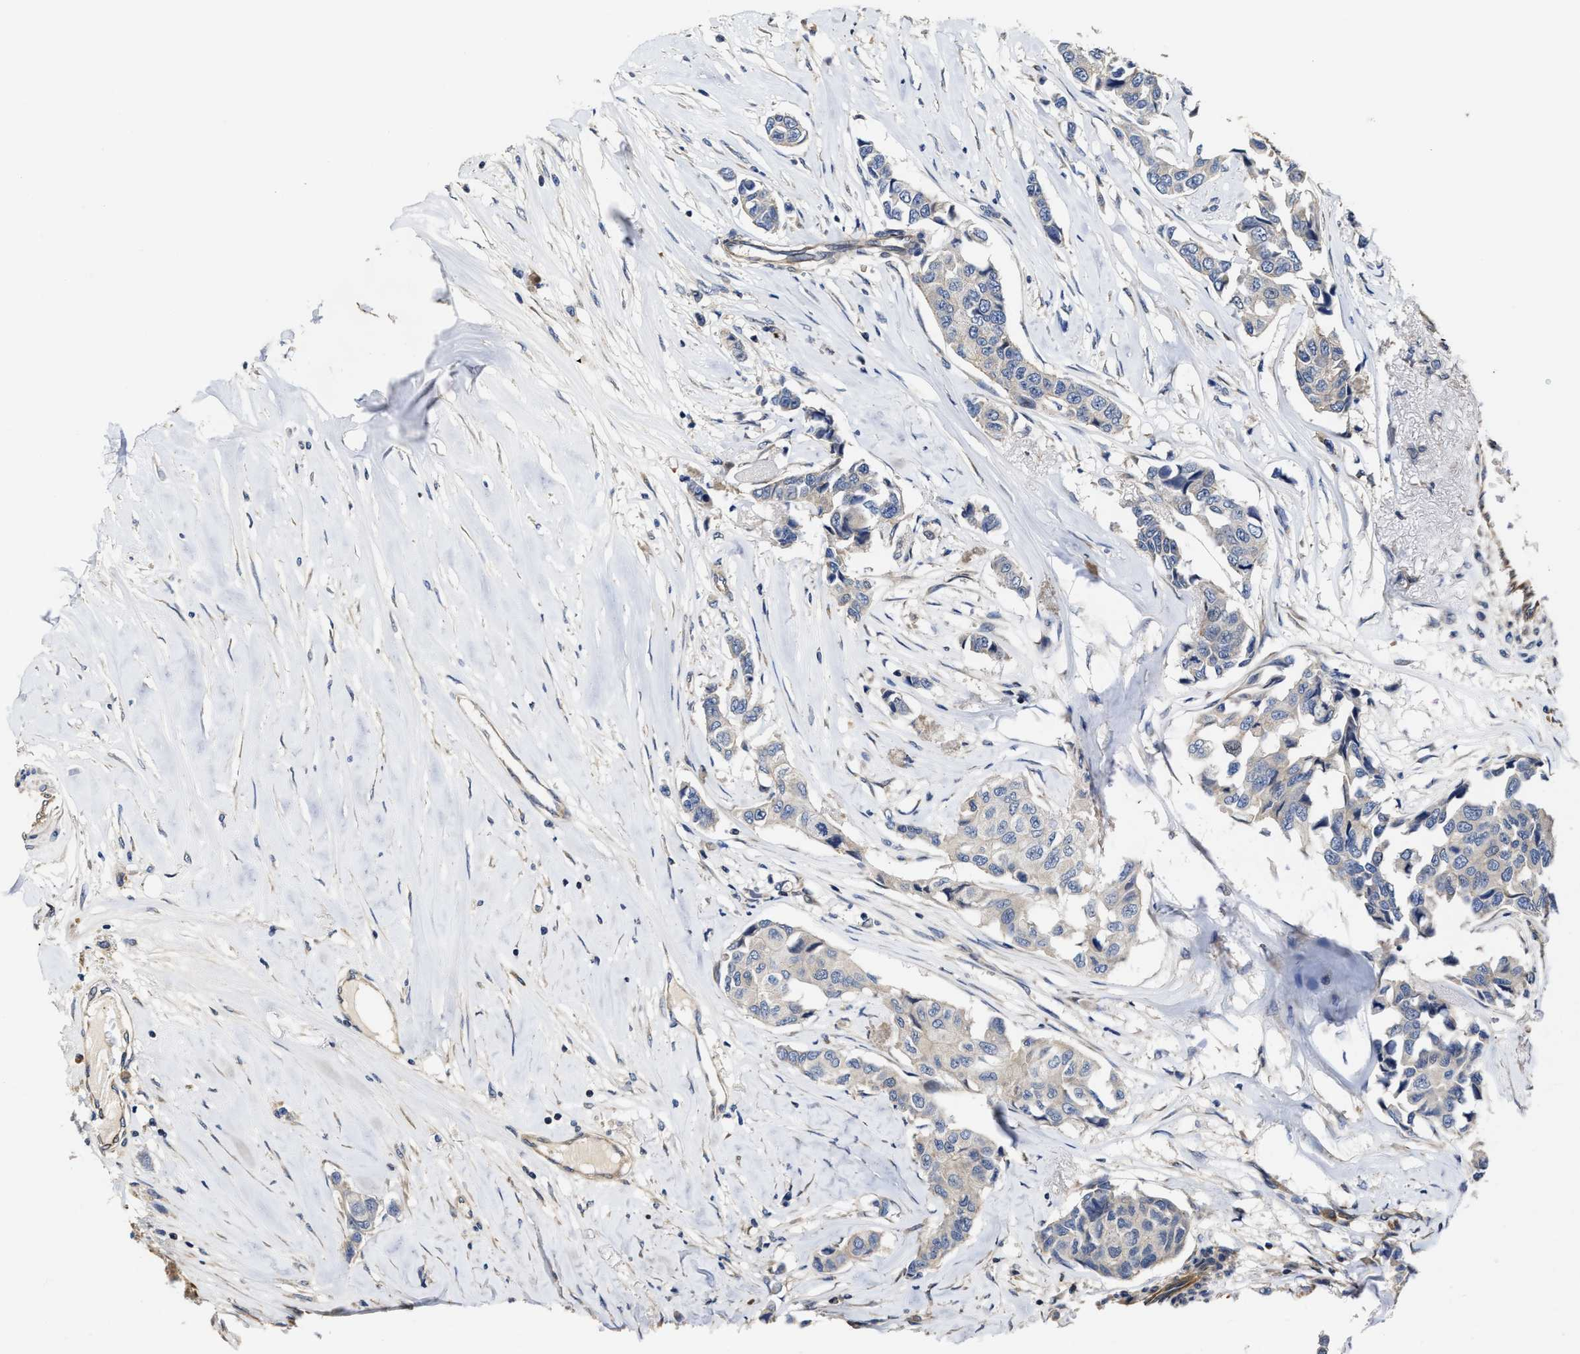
{"staining": {"intensity": "negative", "quantity": "none", "location": "none"}, "tissue": "breast cancer", "cell_type": "Tumor cells", "image_type": "cancer", "snomed": [{"axis": "morphology", "description": "Duct carcinoma"}, {"axis": "topography", "description": "Breast"}], "caption": "Histopathology image shows no protein staining in tumor cells of breast cancer (invasive ductal carcinoma) tissue.", "gene": "TRAF6", "patient": {"sex": "female", "age": 80}}